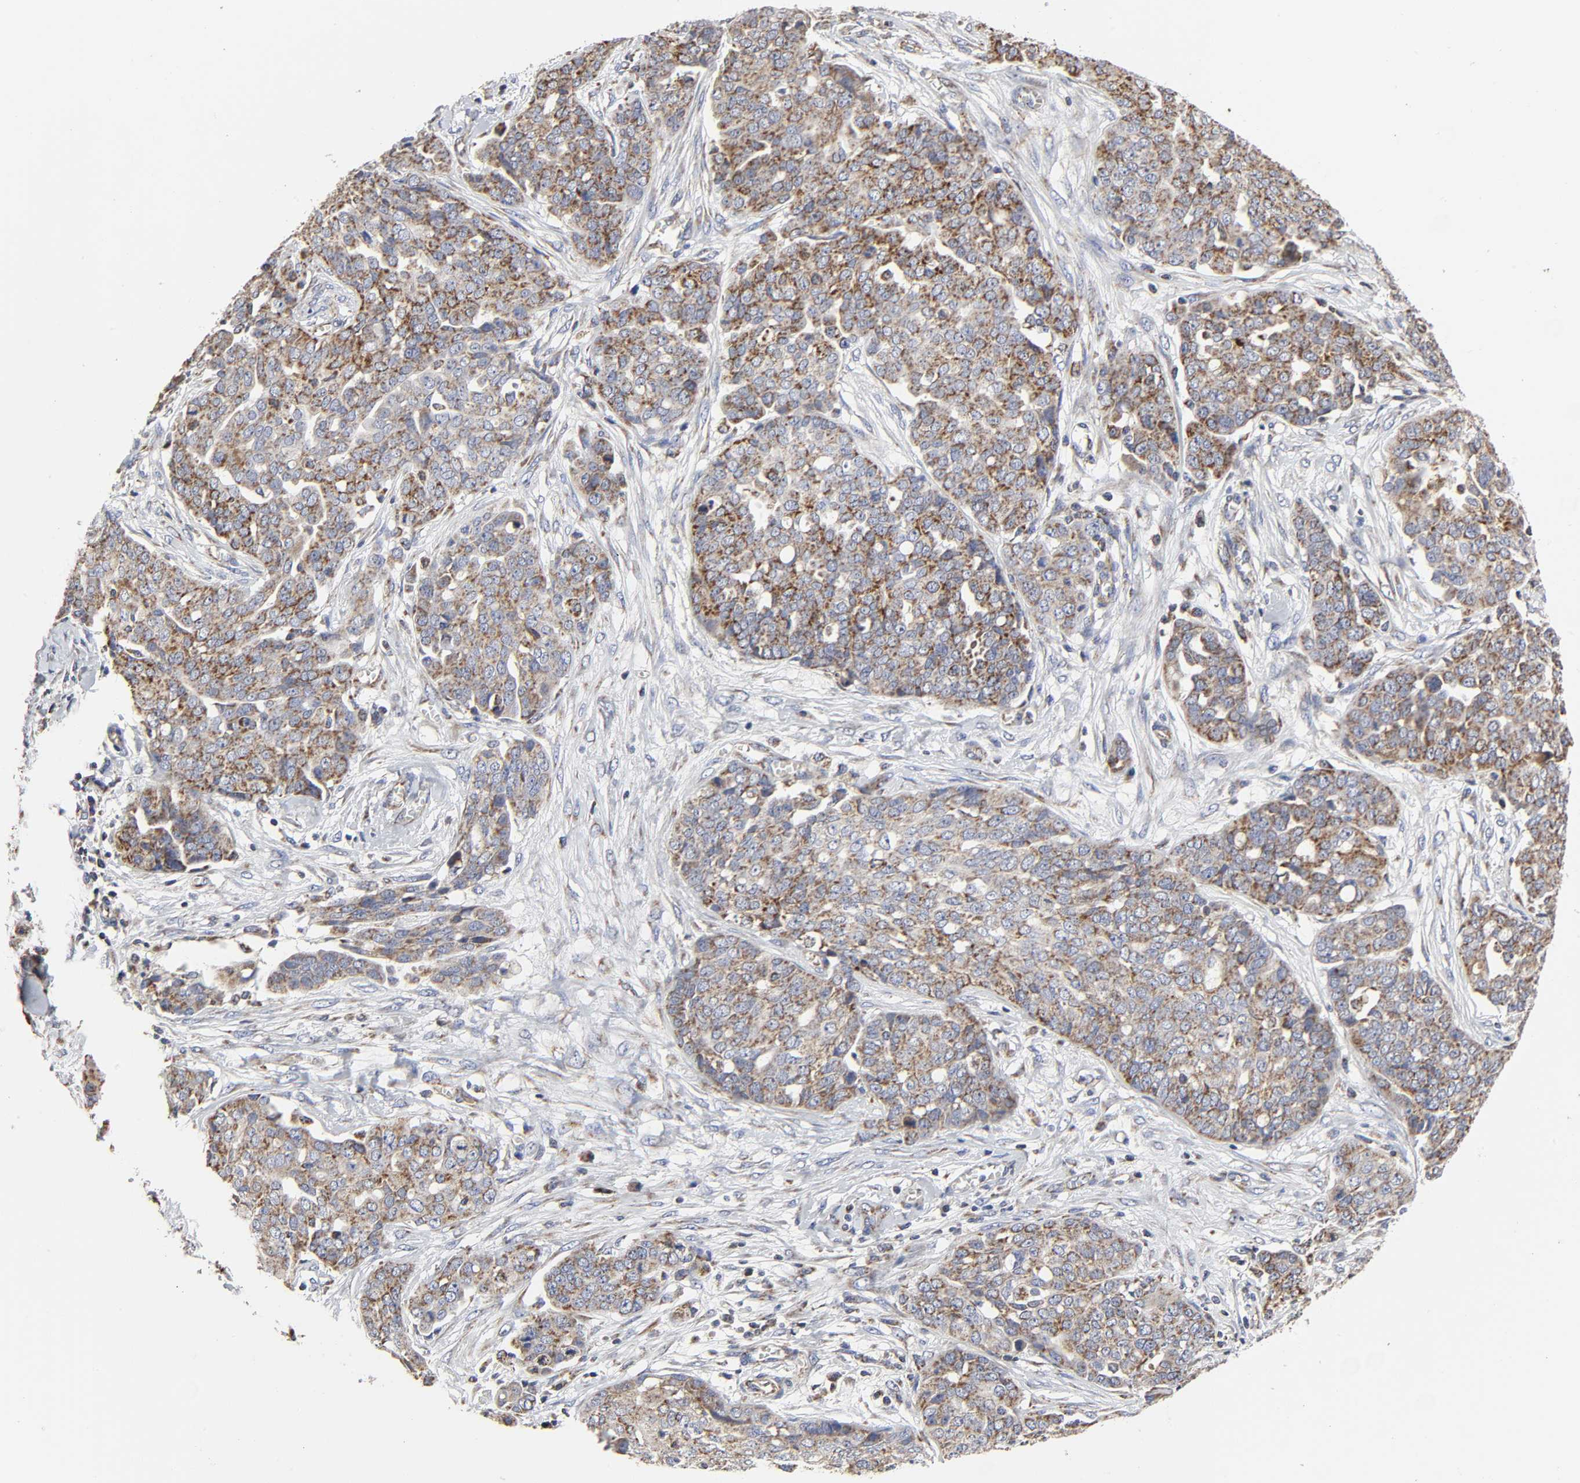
{"staining": {"intensity": "moderate", "quantity": ">75%", "location": "cytoplasmic/membranous"}, "tissue": "ovarian cancer", "cell_type": "Tumor cells", "image_type": "cancer", "snomed": [{"axis": "morphology", "description": "Cystadenocarcinoma, serous, NOS"}, {"axis": "topography", "description": "Soft tissue"}, {"axis": "topography", "description": "Ovary"}], "caption": "Ovarian cancer tissue shows moderate cytoplasmic/membranous staining in about >75% of tumor cells The staining was performed using DAB (3,3'-diaminobenzidine) to visualize the protein expression in brown, while the nuclei were stained in blue with hematoxylin (Magnification: 20x).", "gene": "COX6B1", "patient": {"sex": "female", "age": 57}}